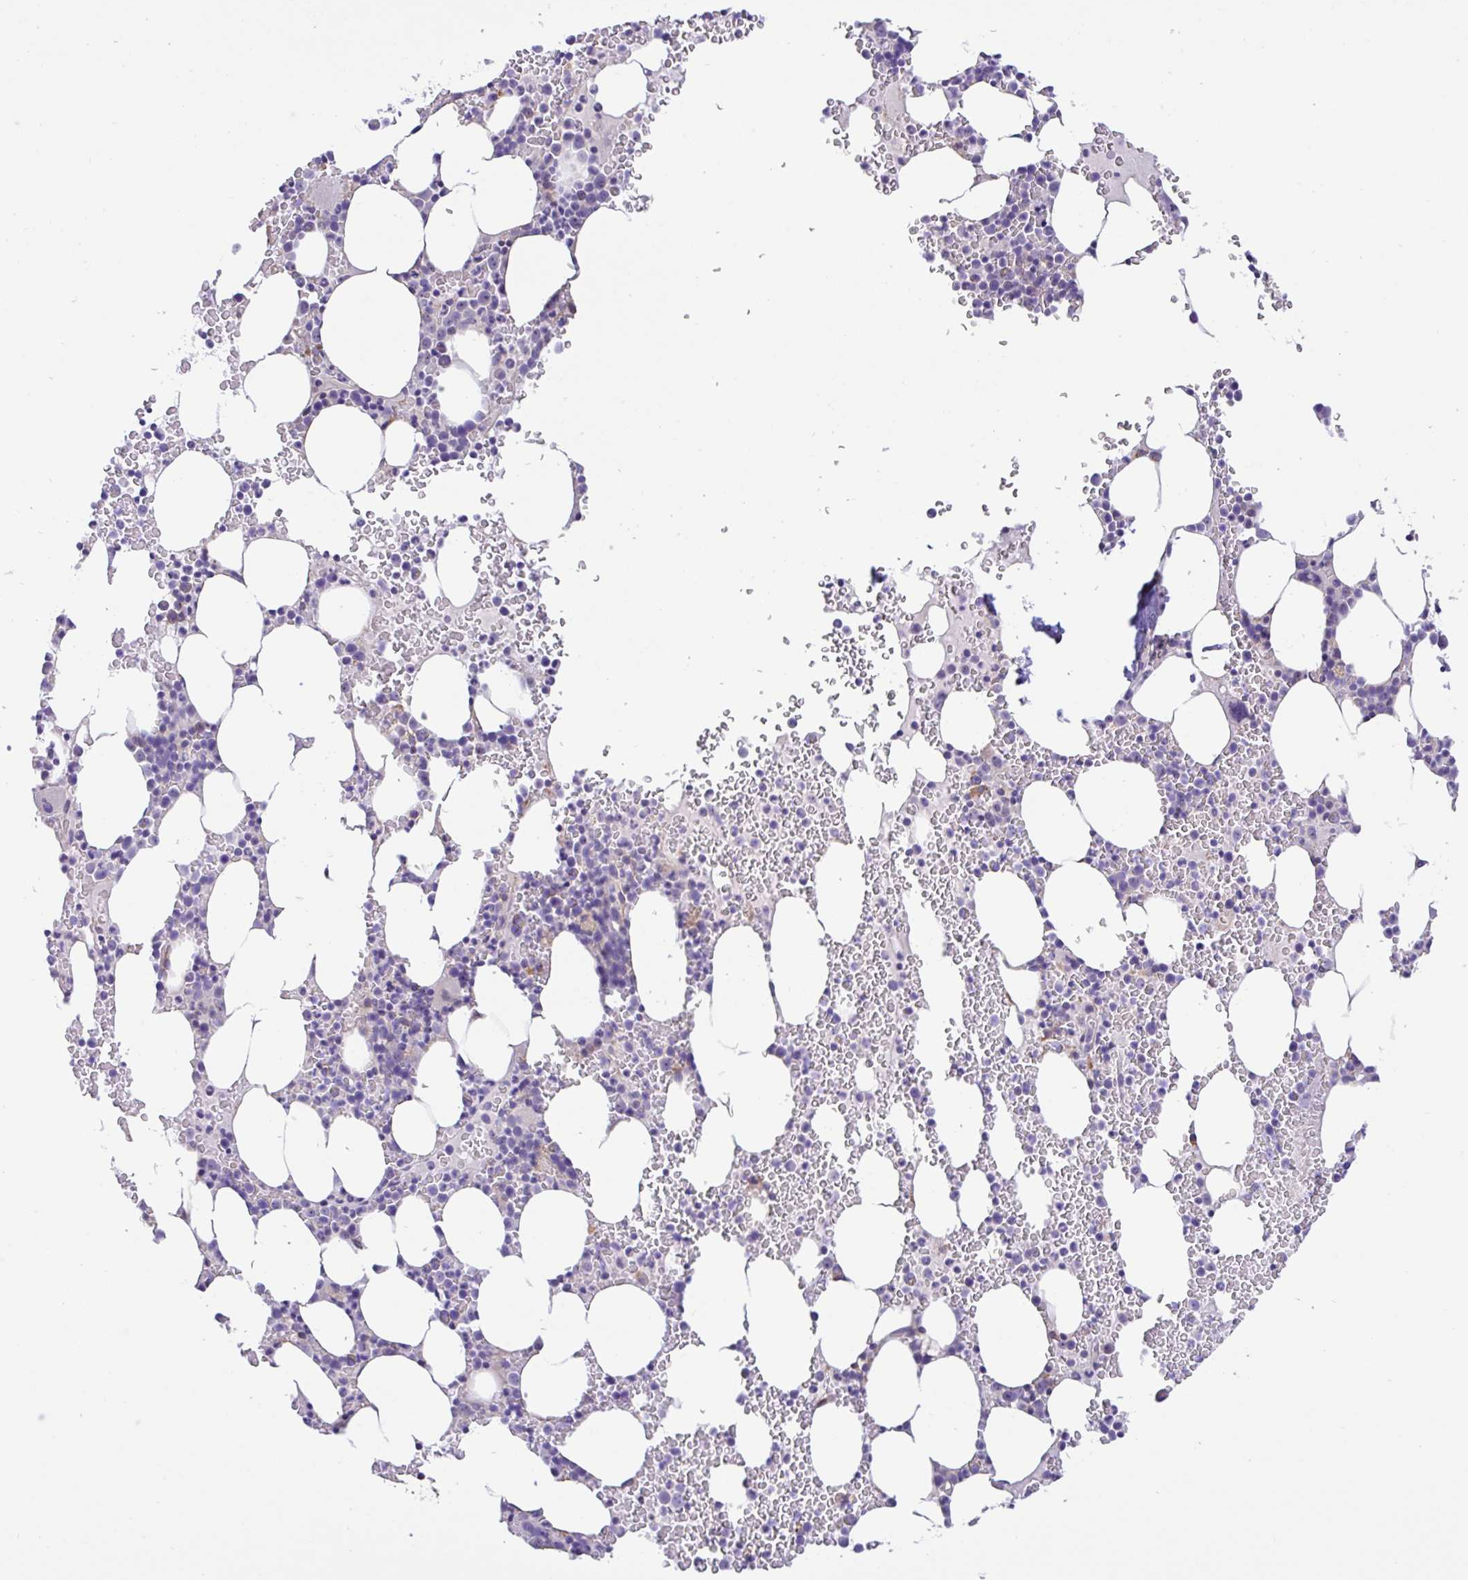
{"staining": {"intensity": "negative", "quantity": "none", "location": "none"}, "tissue": "bone marrow", "cell_type": "Hematopoietic cells", "image_type": "normal", "snomed": [{"axis": "morphology", "description": "Normal tissue, NOS"}, {"axis": "topography", "description": "Bone marrow"}], "caption": "This image is of benign bone marrow stained with immunohistochemistry (IHC) to label a protein in brown with the nuclei are counter-stained blue. There is no positivity in hematopoietic cells.", "gene": "MXRA8", "patient": {"sex": "female", "age": 62}}